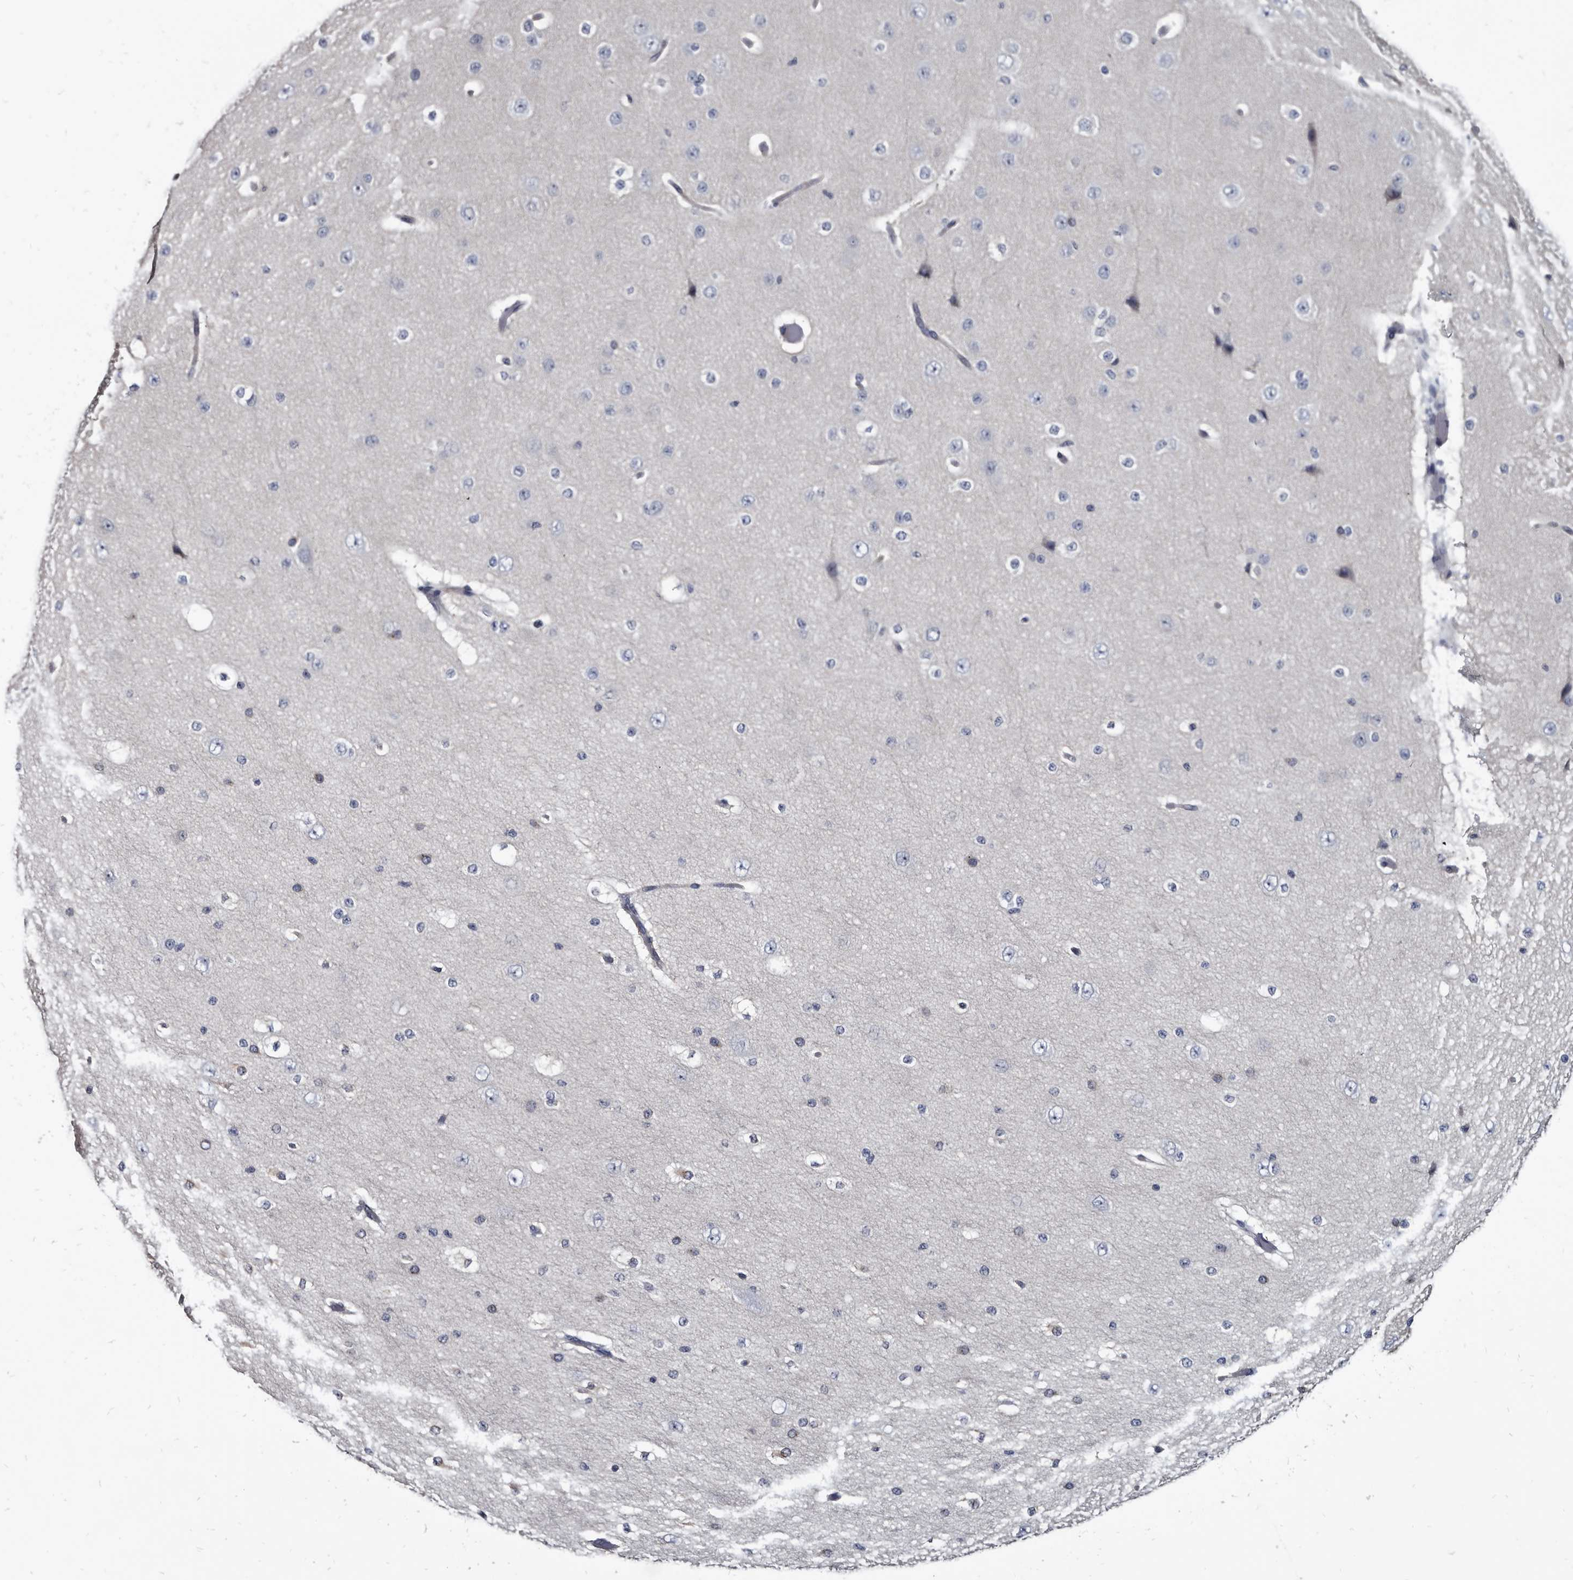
{"staining": {"intensity": "negative", "quantity": "none", "location": "none"}, "tissue": "cerebral cortex", "cell_type": "Endothelial cells", "image_type": "normal", "snomed": [{"axis": "morphology", "description": "Normal tissue, NOS"}, {"axis": "morphology", "description": "Developmental malformation"}, {"axis": "topography", "description": "Cerebral cortex"}], "caption": "Cerebral cortex stained for a protein using IHC reveals no staining endothelial cells.", "gene": "PRSS8", "patient": {"sex": "female", "age": 30}}